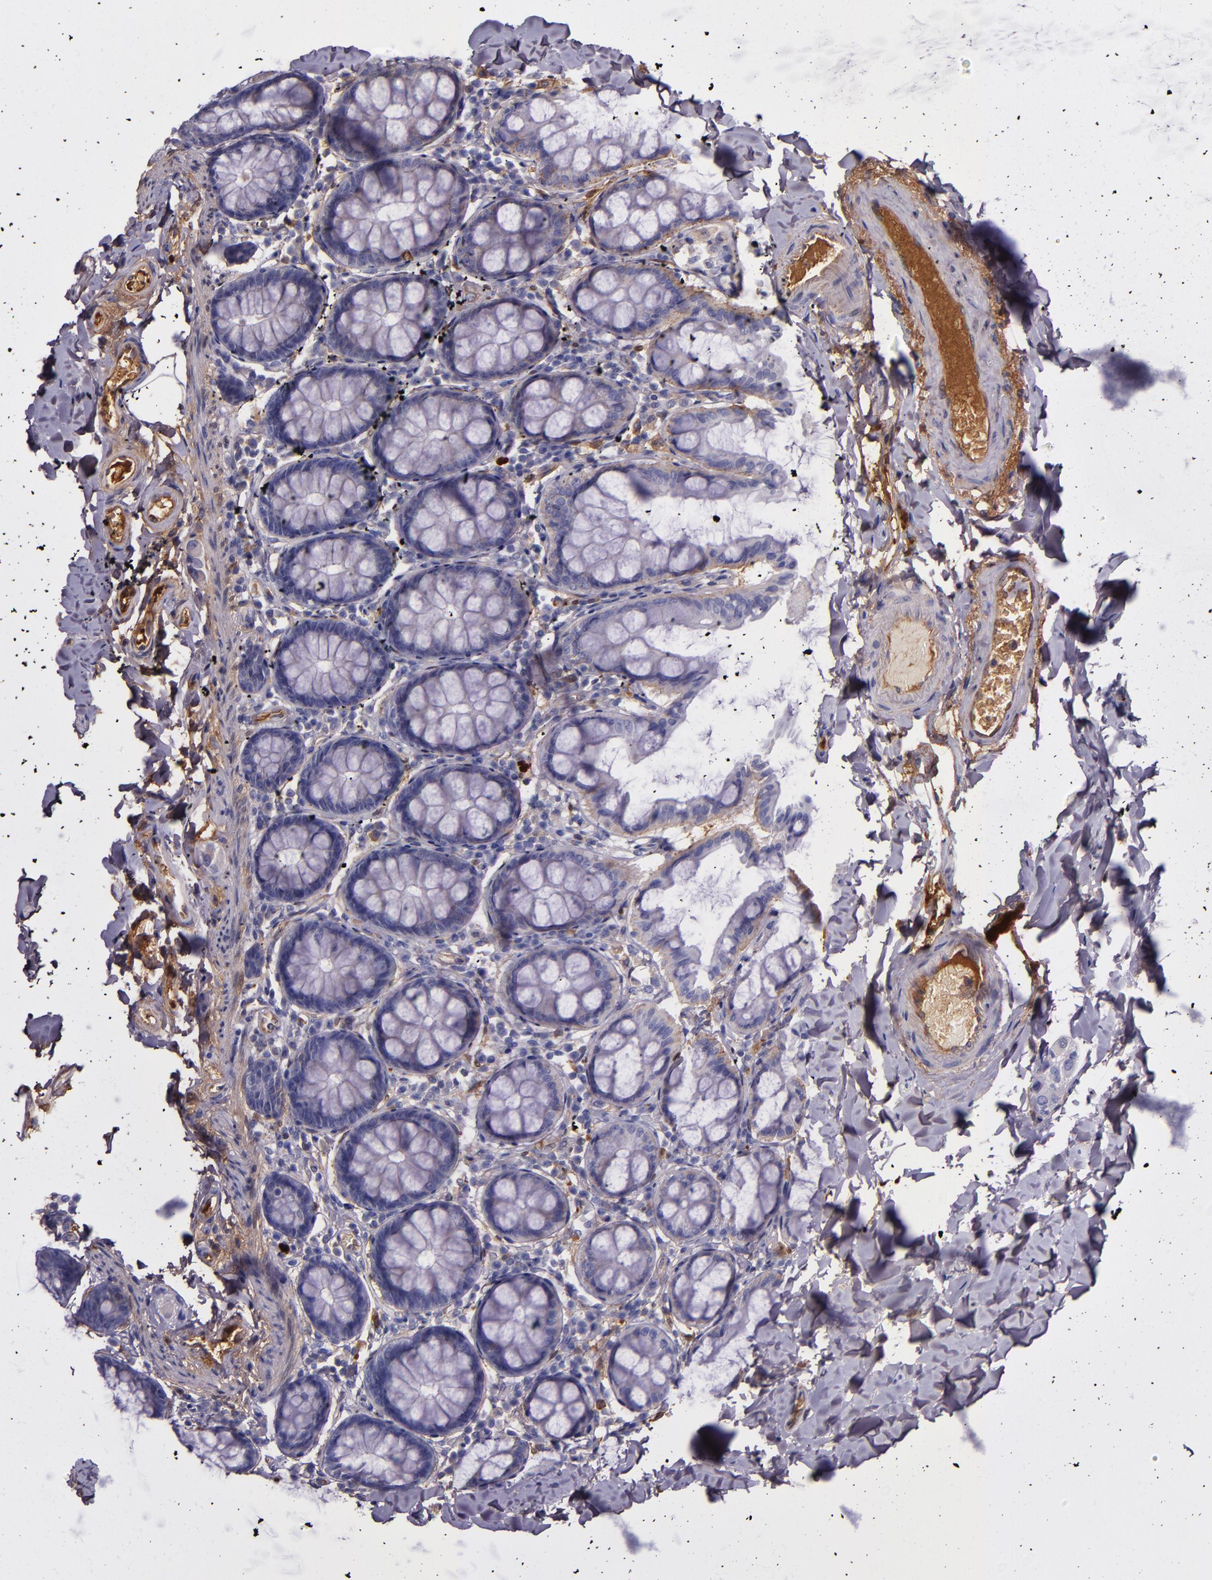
{"staining": {"intensity": "moderate", "quantity": ">75%", "location": "cytoplasmic/membranous"}, "tissue": "colon", "cell_type": "Endothelial cells", "image_type": "normal", "snomed": [{"axis": "morphology", "description": "Normal tissue, NOS"}, {"axis": "topography", "description": "Colon"}], "caption": "Approximately >75% of endothelial cells in unremarkable human colon exhibit moderate cytoplasmic/membranous protein staining as visualized by brown immunohistochemical staining.", "gene": "CLEC3B", "patient": {"sex": "female", "age": 61}}